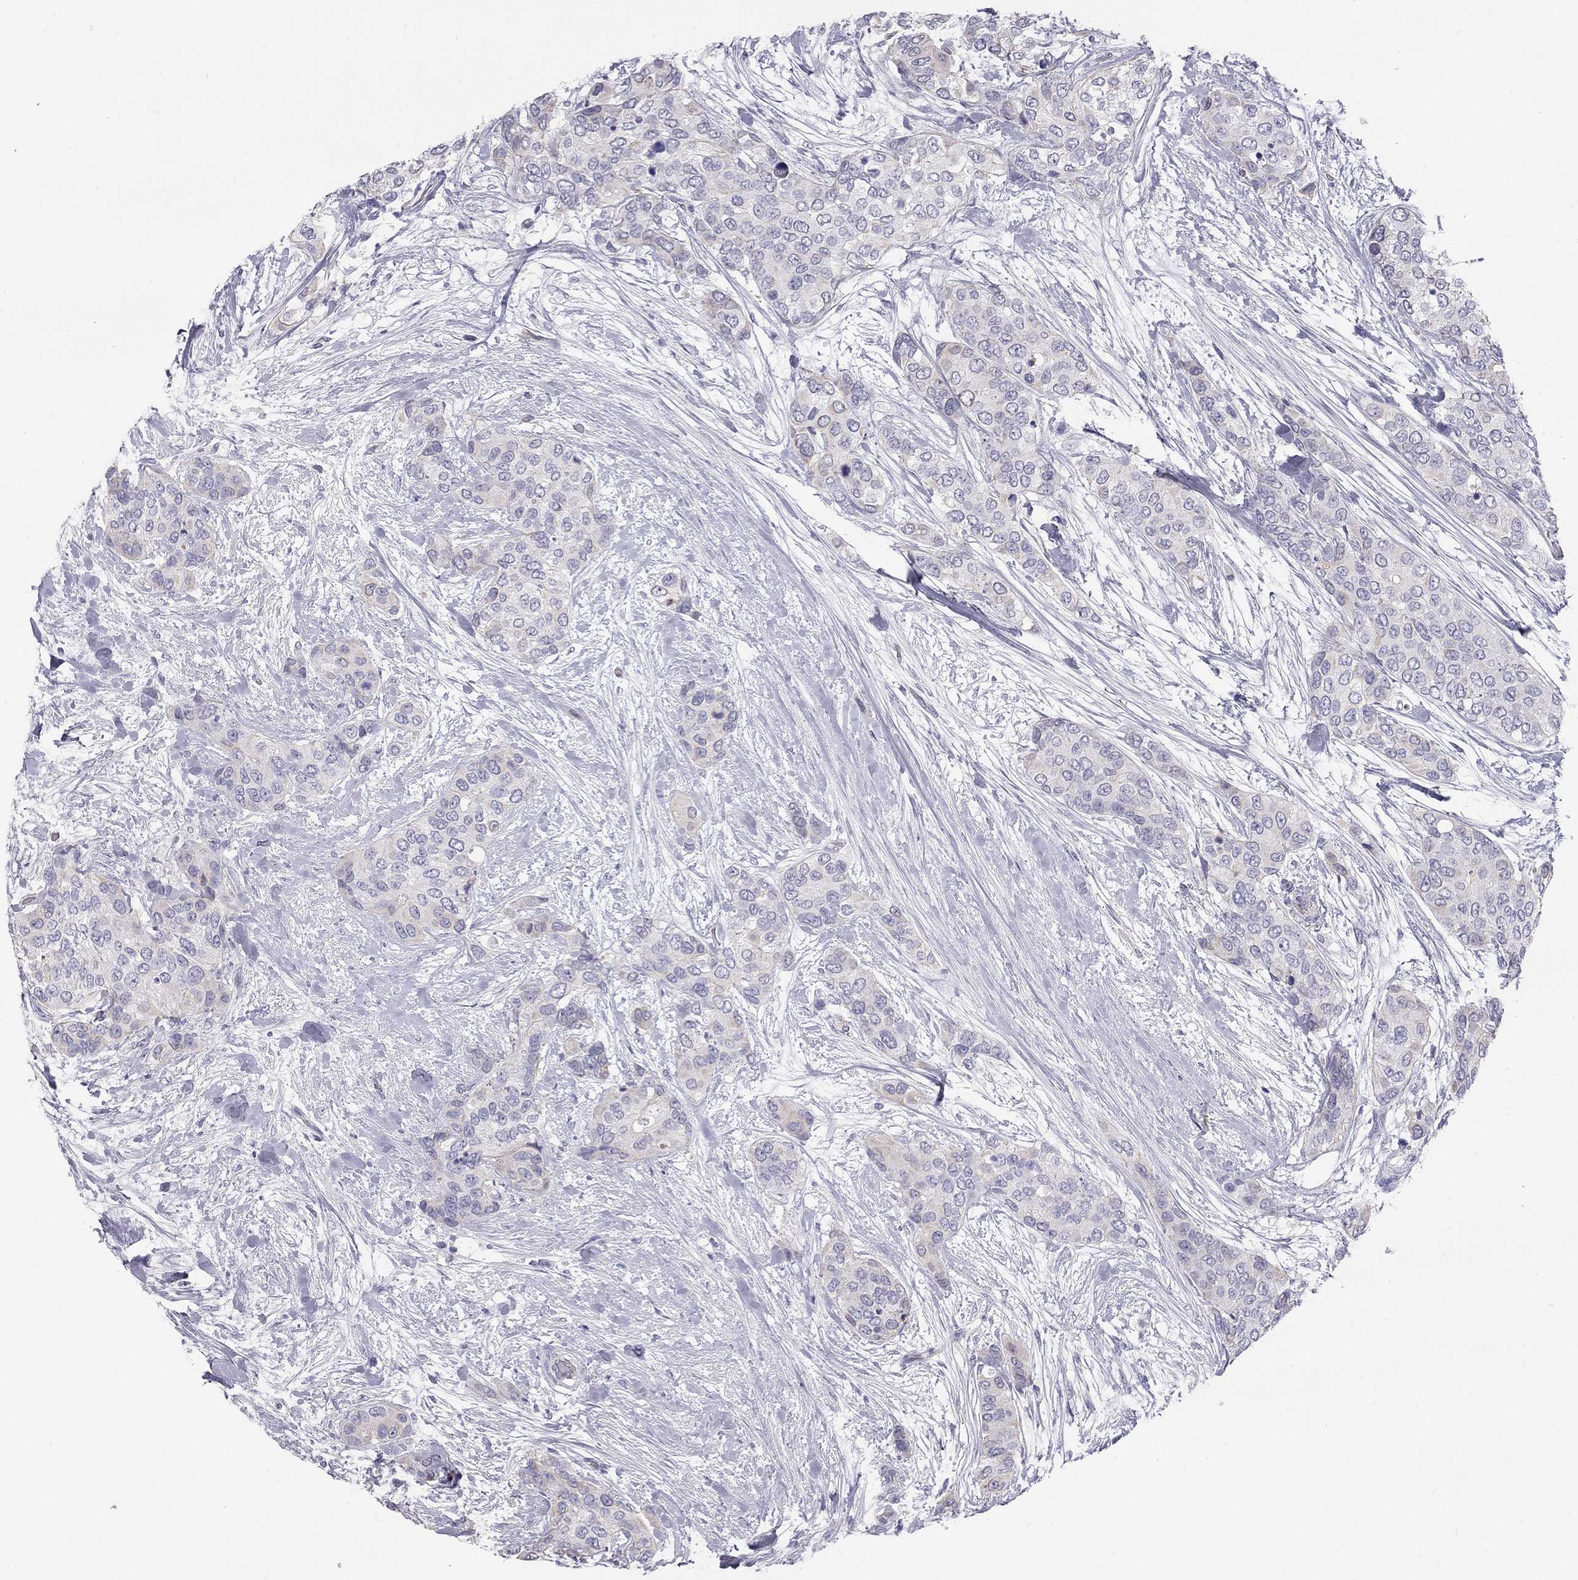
{"staining": {"intensity": "negative", "quantity": "none", "location": "none"}, "tissue": "urothelial cancer", "cell_type": "Tumor cells", "image_type": "cancer", "snomed": [{"axis": "morphology", "description": "Urothelial carcinoma, High grade"}, {"axis": "topography", "description": "Urinary bladder"}], "caption": "IHC photomicrograph of neoplastic tissue: human urothelial carcinoma (high-grade) stained with DAB shows no significant protein staining in tumor cells.", "gene": "TDRD6", "patient": {"sex": "male", "age": 77}}